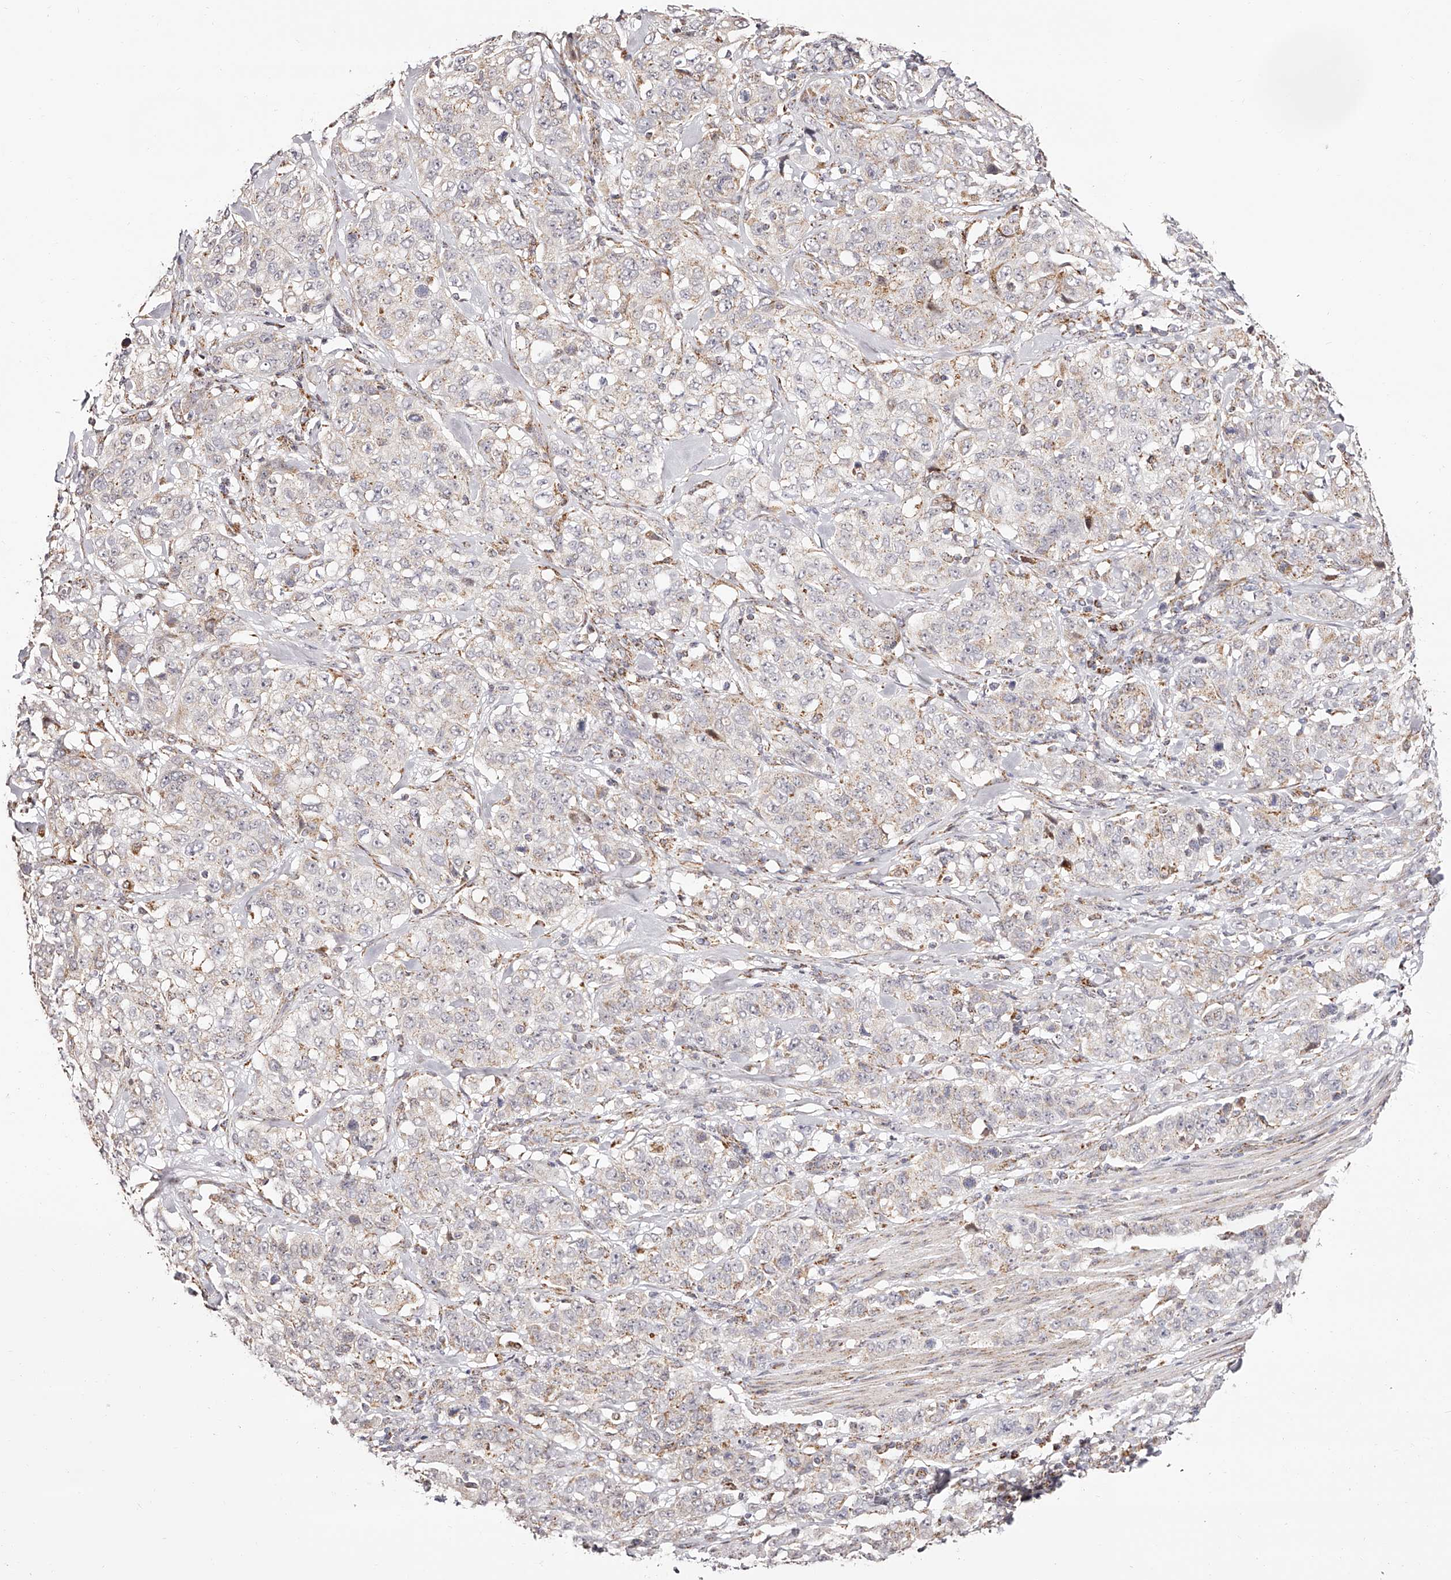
{"staining": {"intensity": "moderate", "quantity": "<25%", "location": "cytoplasmic/membranous"}, "tissue": "stomach cancer", "cell_type": "Tumor cells", "image_type": "cancer", "snomed": [{"axis": "morphology", "description": "Adenocarcinoma, NOS"}, {"axis": "topography", "description": "Stomach"}], "caption": "There is low levels of moderate cytoplasmic/membranous expression in tumor cells of stomach cancer, as demonstrated by immunohistochemical staining (brown color).", "gene": "NDUFV3", "patient": {"sex": "male", "age": 48}}